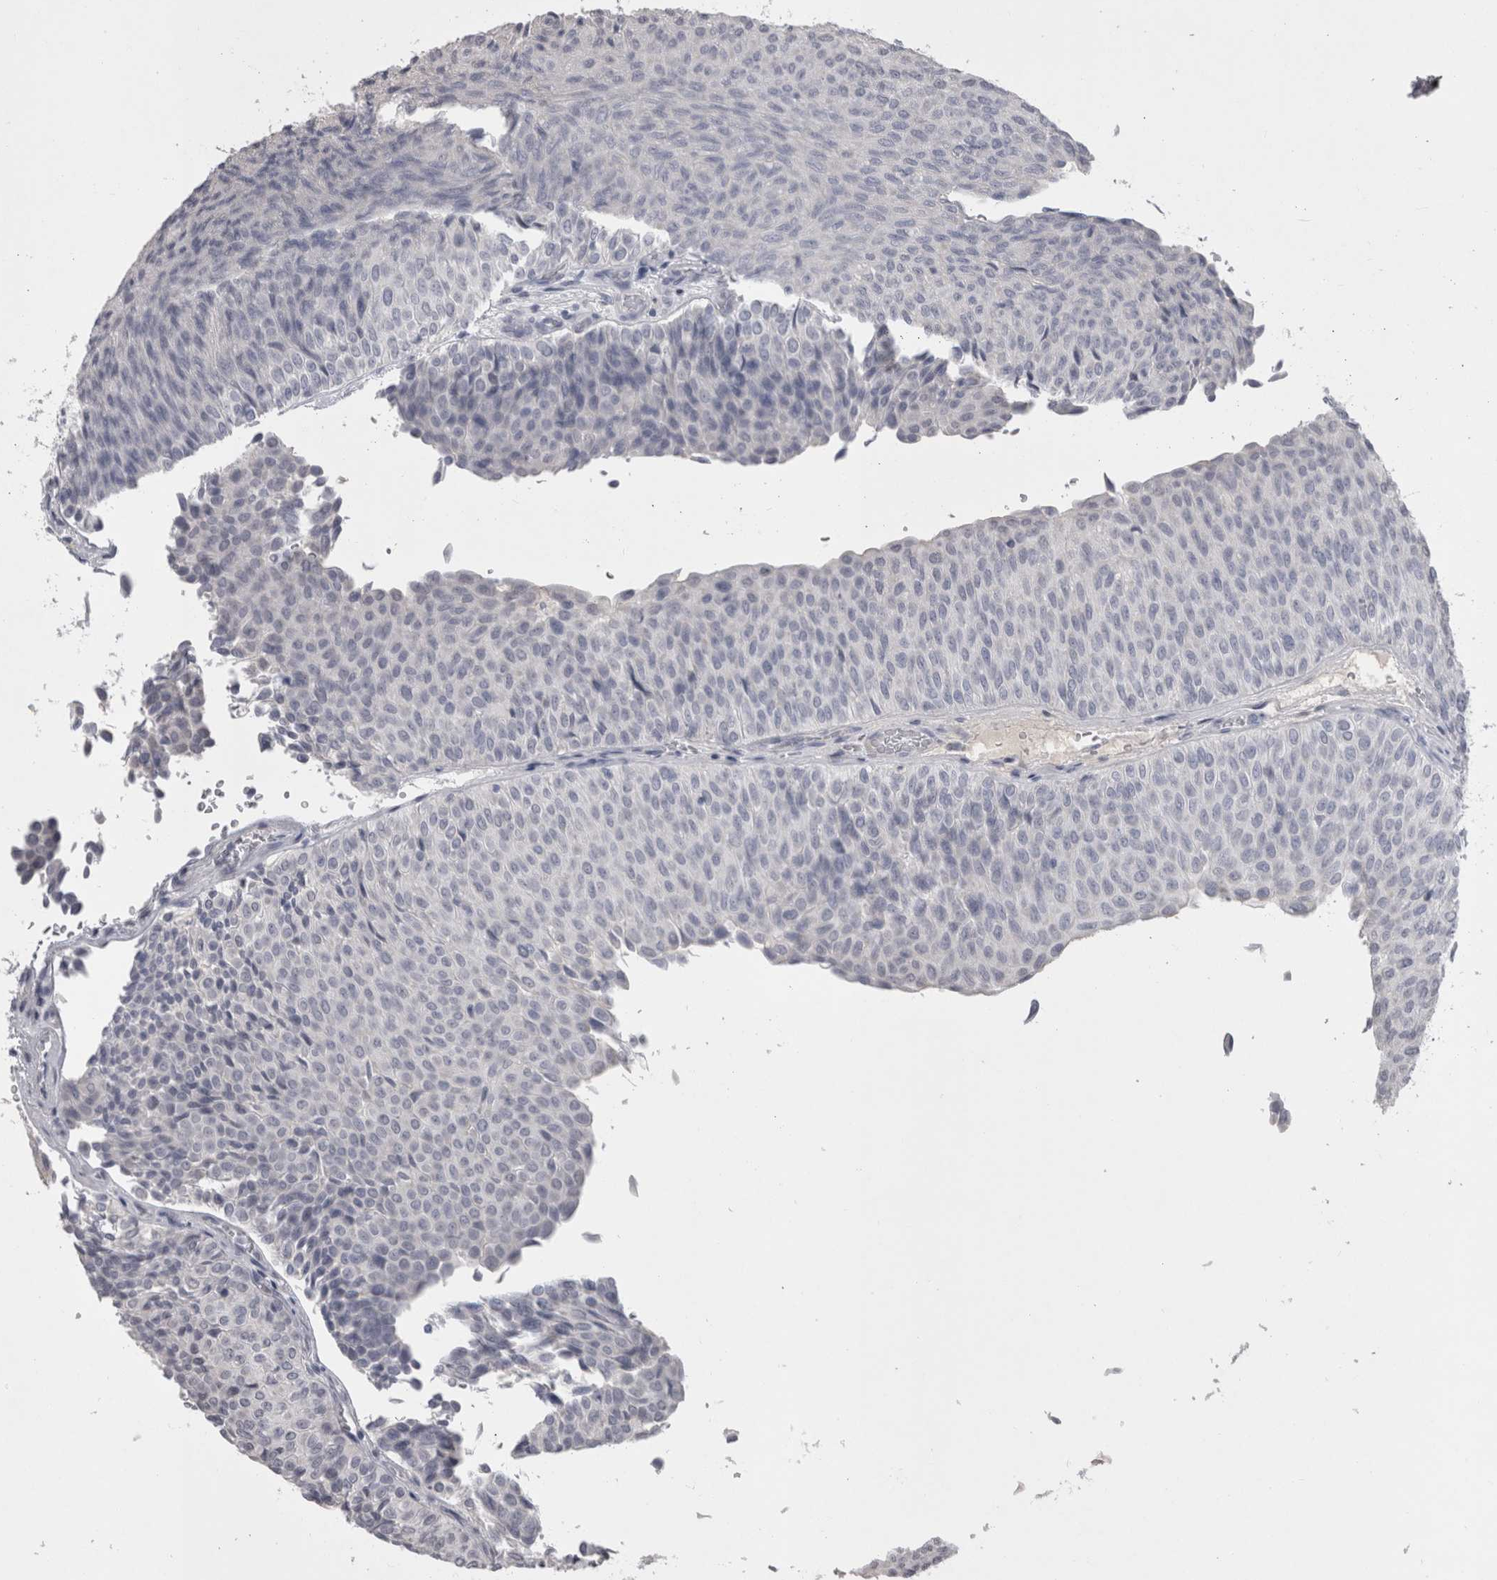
{"staining": {"intensity": "negative", "quantity": "none", "location": "none"}, "tissue": "urothelial cancer", "cell_type": "Tumor cells", "image_type": "cancer", "snomed": [{"axis": "morphology", "description": "Urothelial carcinoma, Low grade"}, {"axis": "topography", "description": "Urinary bladder"}], "caption": "This is an IHC image of urothelial carcinoma (low-grade). There is no expression in tumor cells.", "gene": "ADAM2", "patient": {"sex": "male", "age": 78}}